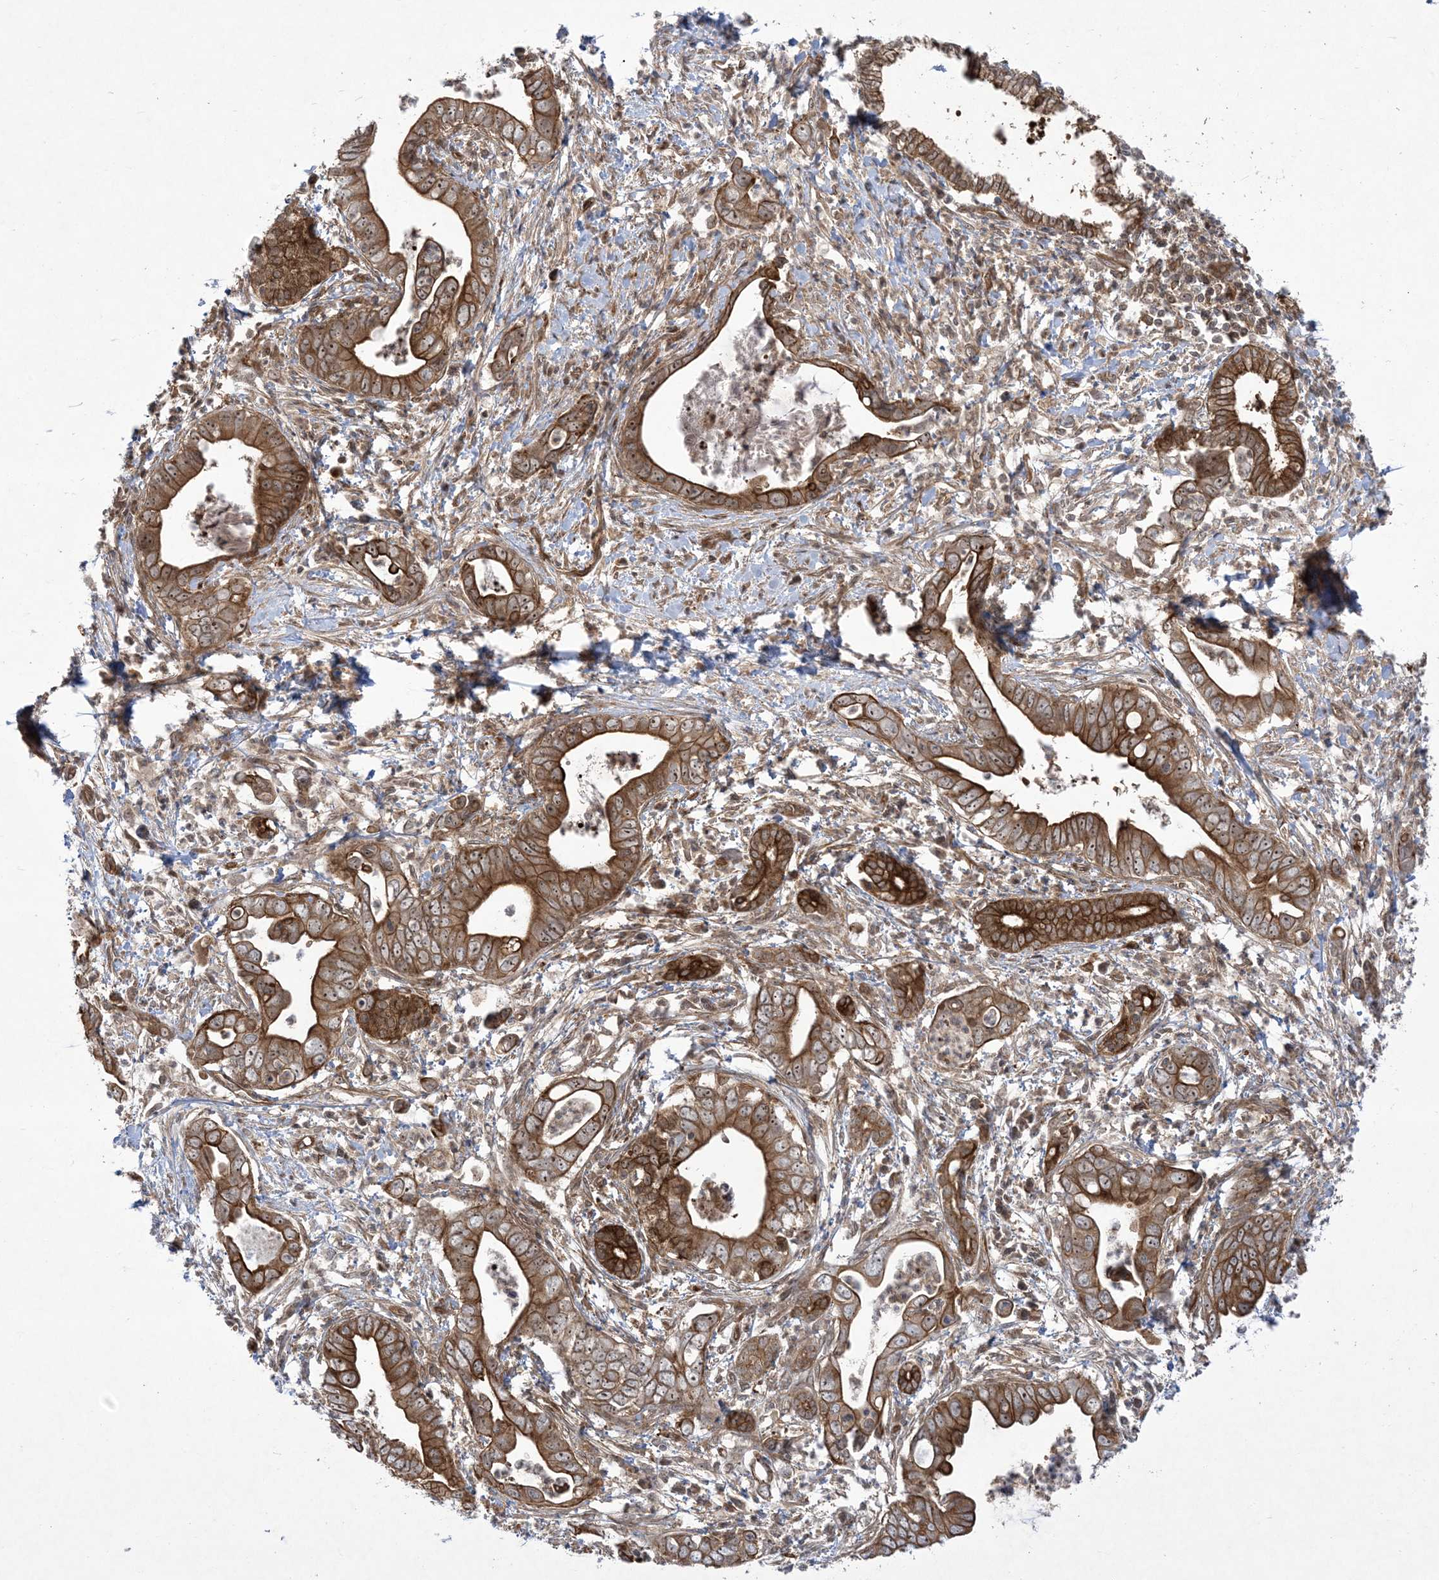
{"staining": {"intensity": "strong", "quantity": ">75%", "location": "cytoplasmic/membranous,nuclear"}, "tissue": "pancreatic cancer", "cell_type": "Tumor cells", "image_type": "cancer", "snomed": [{"axis": "morphology", "description": "Adenocarcinoma, NOS"}, {"axis": "topography", "description": "Pancreas"}], "caption": "Pancreatic cancer tissue exhibits strong cytoplasmic/membranous and nuclear positivity in approximately >75% of tumor cells, visualized by immunohistochemistry.", "gene": "SOGA3", "patient": {"sex": "male", "age": 75}}